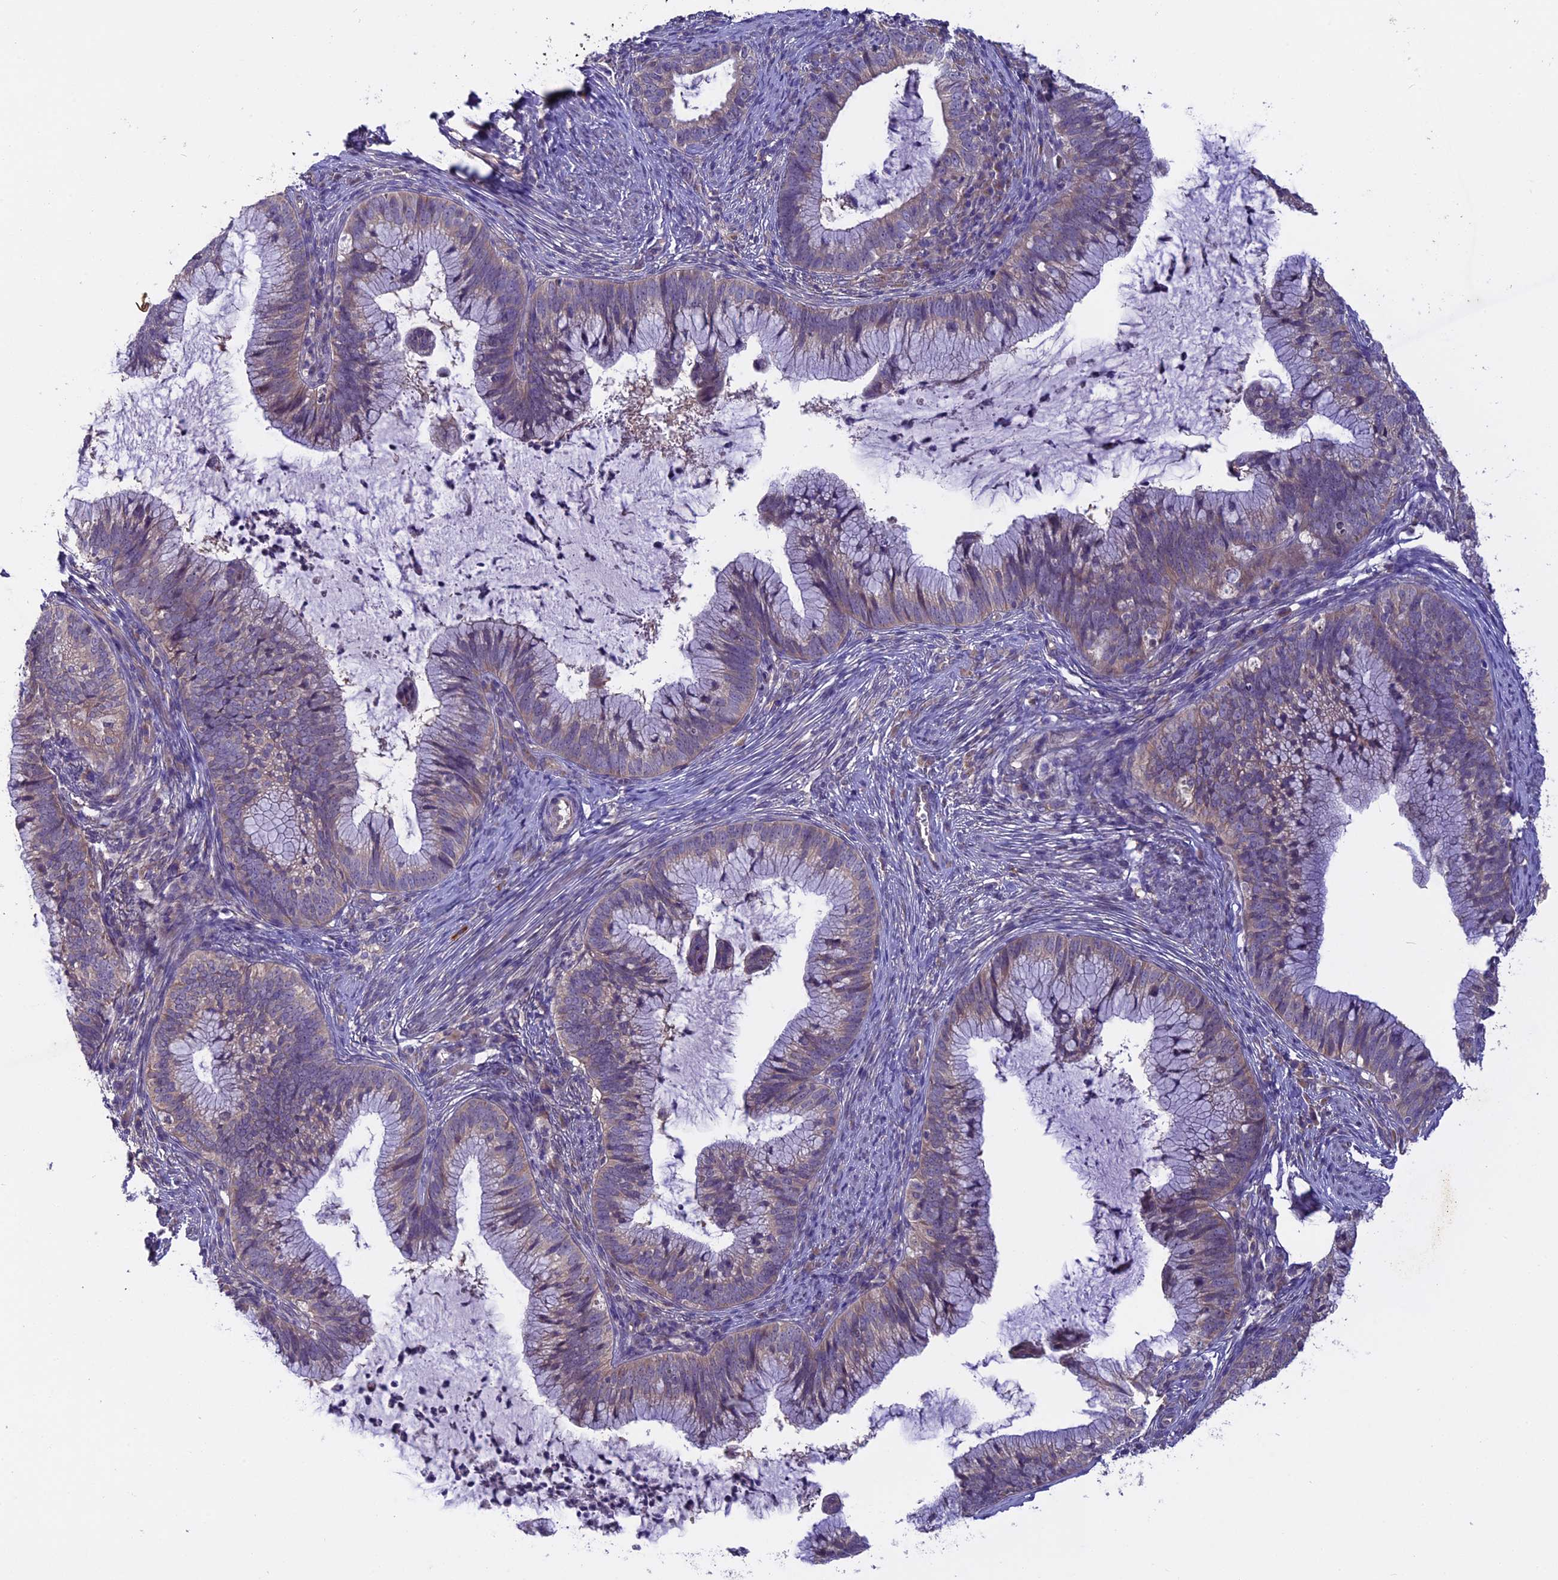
{"staining": {"intensity": "weak", "quantity": "25%-75%", "location": "cytoplasmic/membranous"}, "tissue": "cervical cancer", "cell_type": "Tumor cells", "image_type": "cancer", "snomed": [{"axis": "morphology", "description": "Adenocarcinoma, NOS"}, {"axis": "topography", "description": "Cervix"}], "caption": "Adenocarcinoma (cervical) stained with immunohistochemistry demonstrates weak cytoplasmic/membranous expression in about 25%-75% of tumor cells. The protein is stained brown, and the nuclei are stained in blue (DAB (3,3'-diaminobenzidine) IHC with brightfield microscopy, high magnification).", "gene": "CCDC9B", "patient": {"sex": "female", "age": 36}}